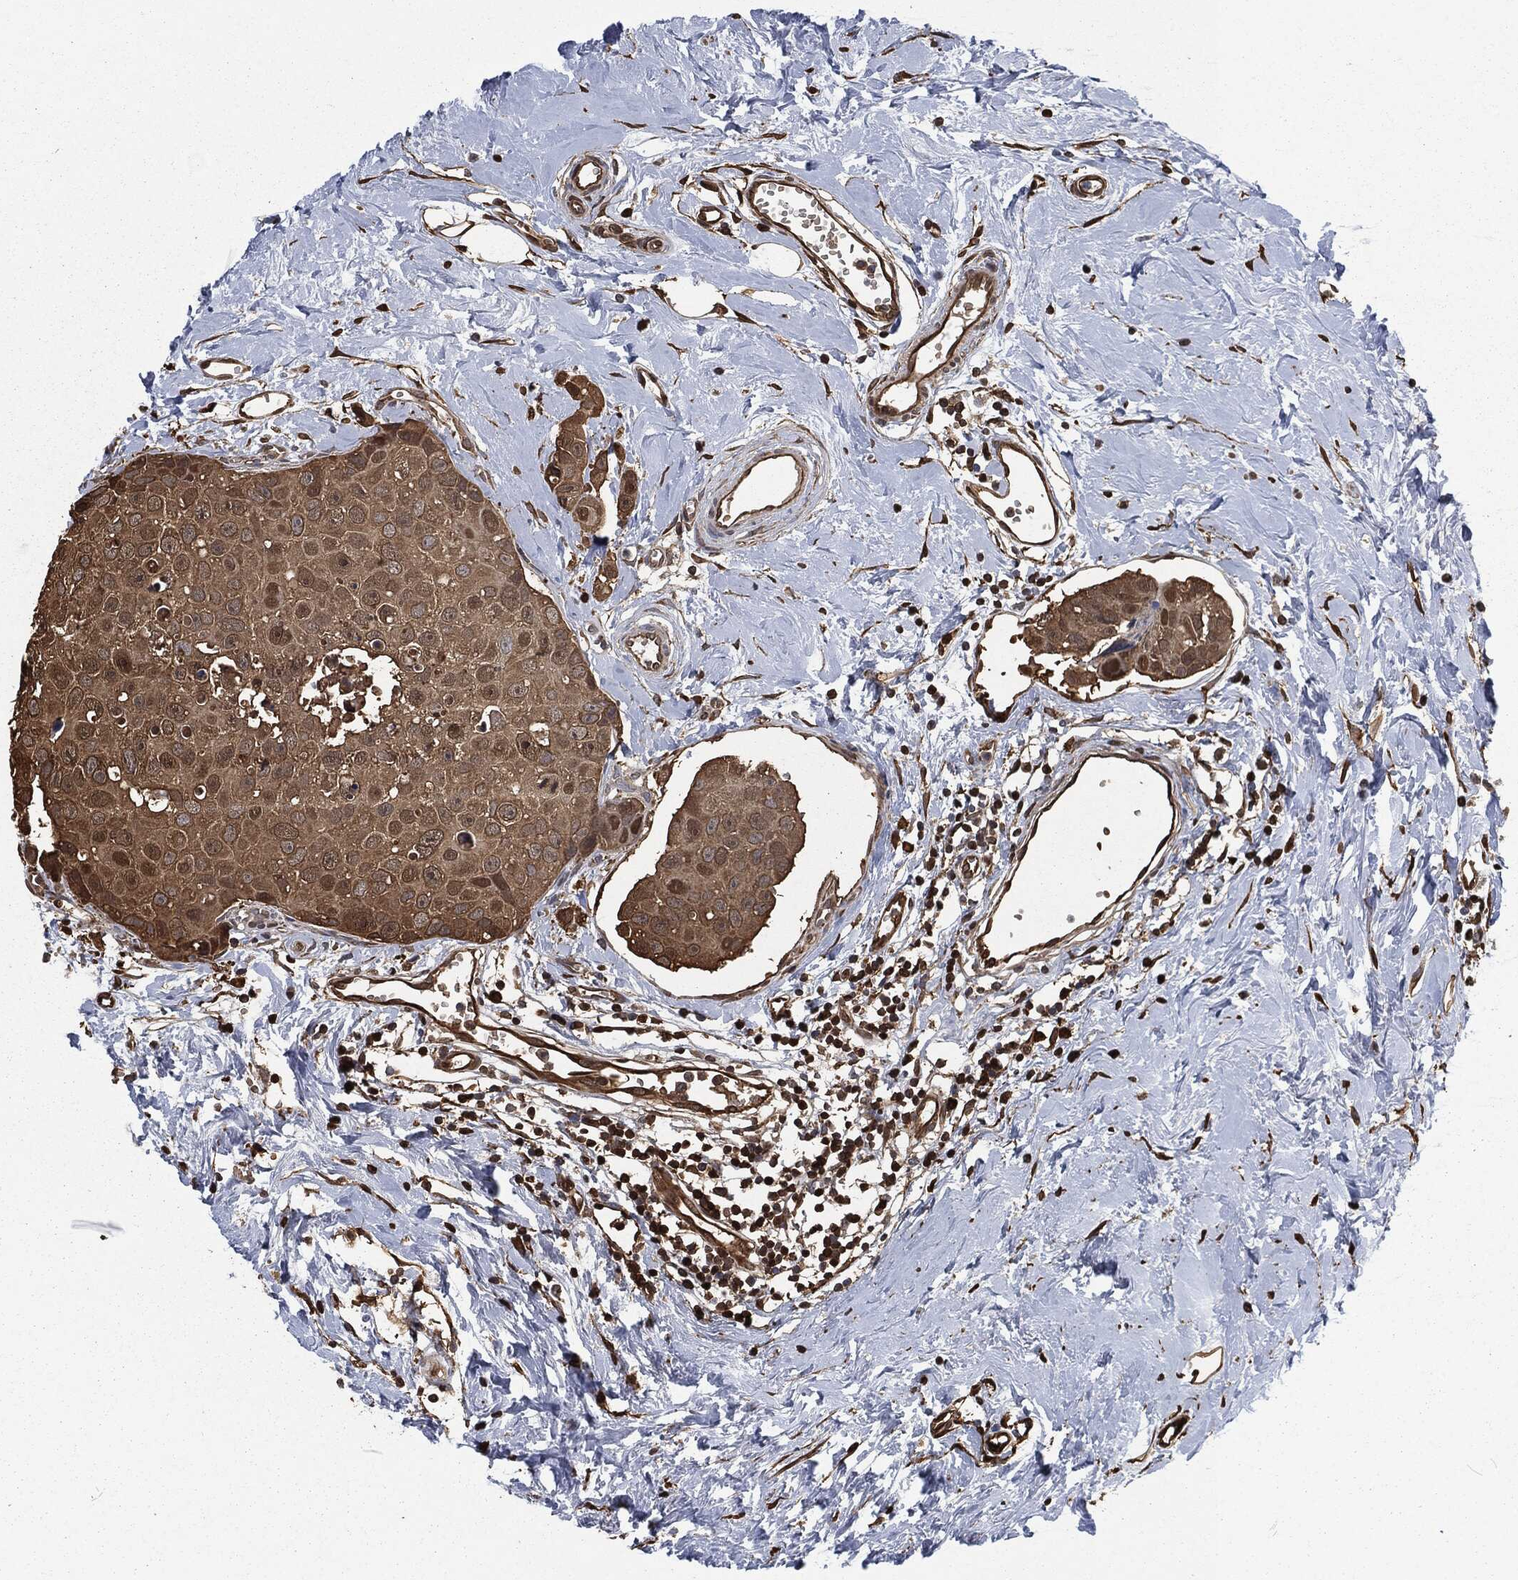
{"staining": {"intensity": "strong", "quantity": ">75%", "location": "cytoplasmic/membranous"}, "tissue": "breast cancer", "cell_type": "Tumor cells", "image_type": "cancer", "snomed": [{"axis": "morphology", "description": "Duct carcinoma"}, {"axis": "topography", "description": "Breast"}], "caption": "This micrograph exhibits breast invasive ductal carcinoma stained with IHC to label a protein in brown. The cytoplasmic/membranous of tumor cells show strong positivity for the protein. Nuclei are counter-stained blue.", "gene": "PRDX4", "patient": {"sex": "female", "age": 35}}